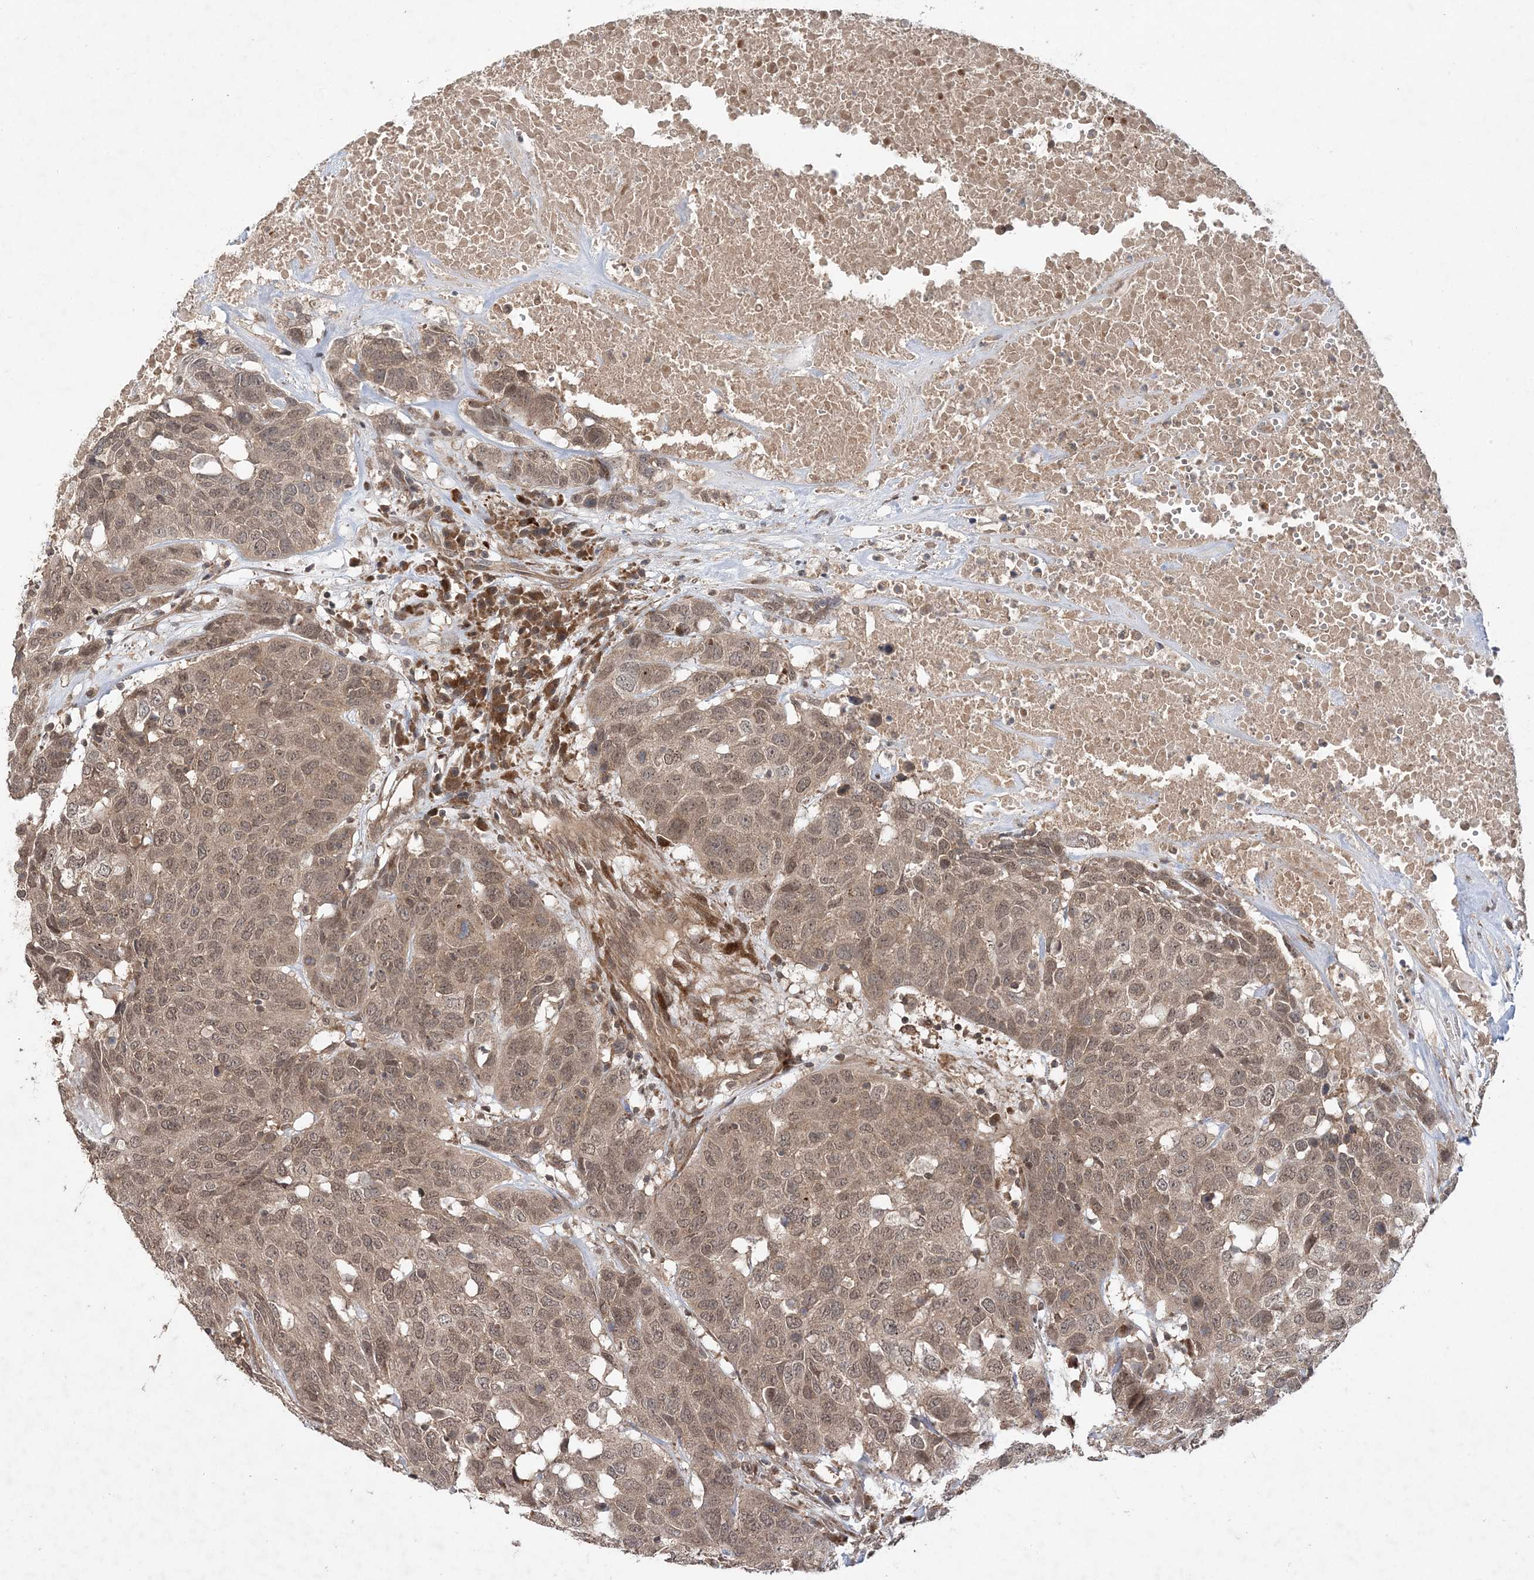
{"staining": {"intensity": "moderate", "quantity": ">75%", "location": "cytoplasmic/membranous,nuclear"}, "tissue": "head and neck cancer", "cell_type": "Tumor cells", "image_type": "cancer", "snomed": [{"axis": "morphology", "description": "Squamous cell carcinoma, NOS"}, {"axis": "topography", "description": "Head-Neck"}], "caption": "This micrograph reveals IHC staining of head and neck cancer, with medium moderate cytoplasmic/membranous and nuclear staining in approximately >75% of tumor cells.", "gene": "UBTD2", "patient": {"sex": "male", "age": 66}}